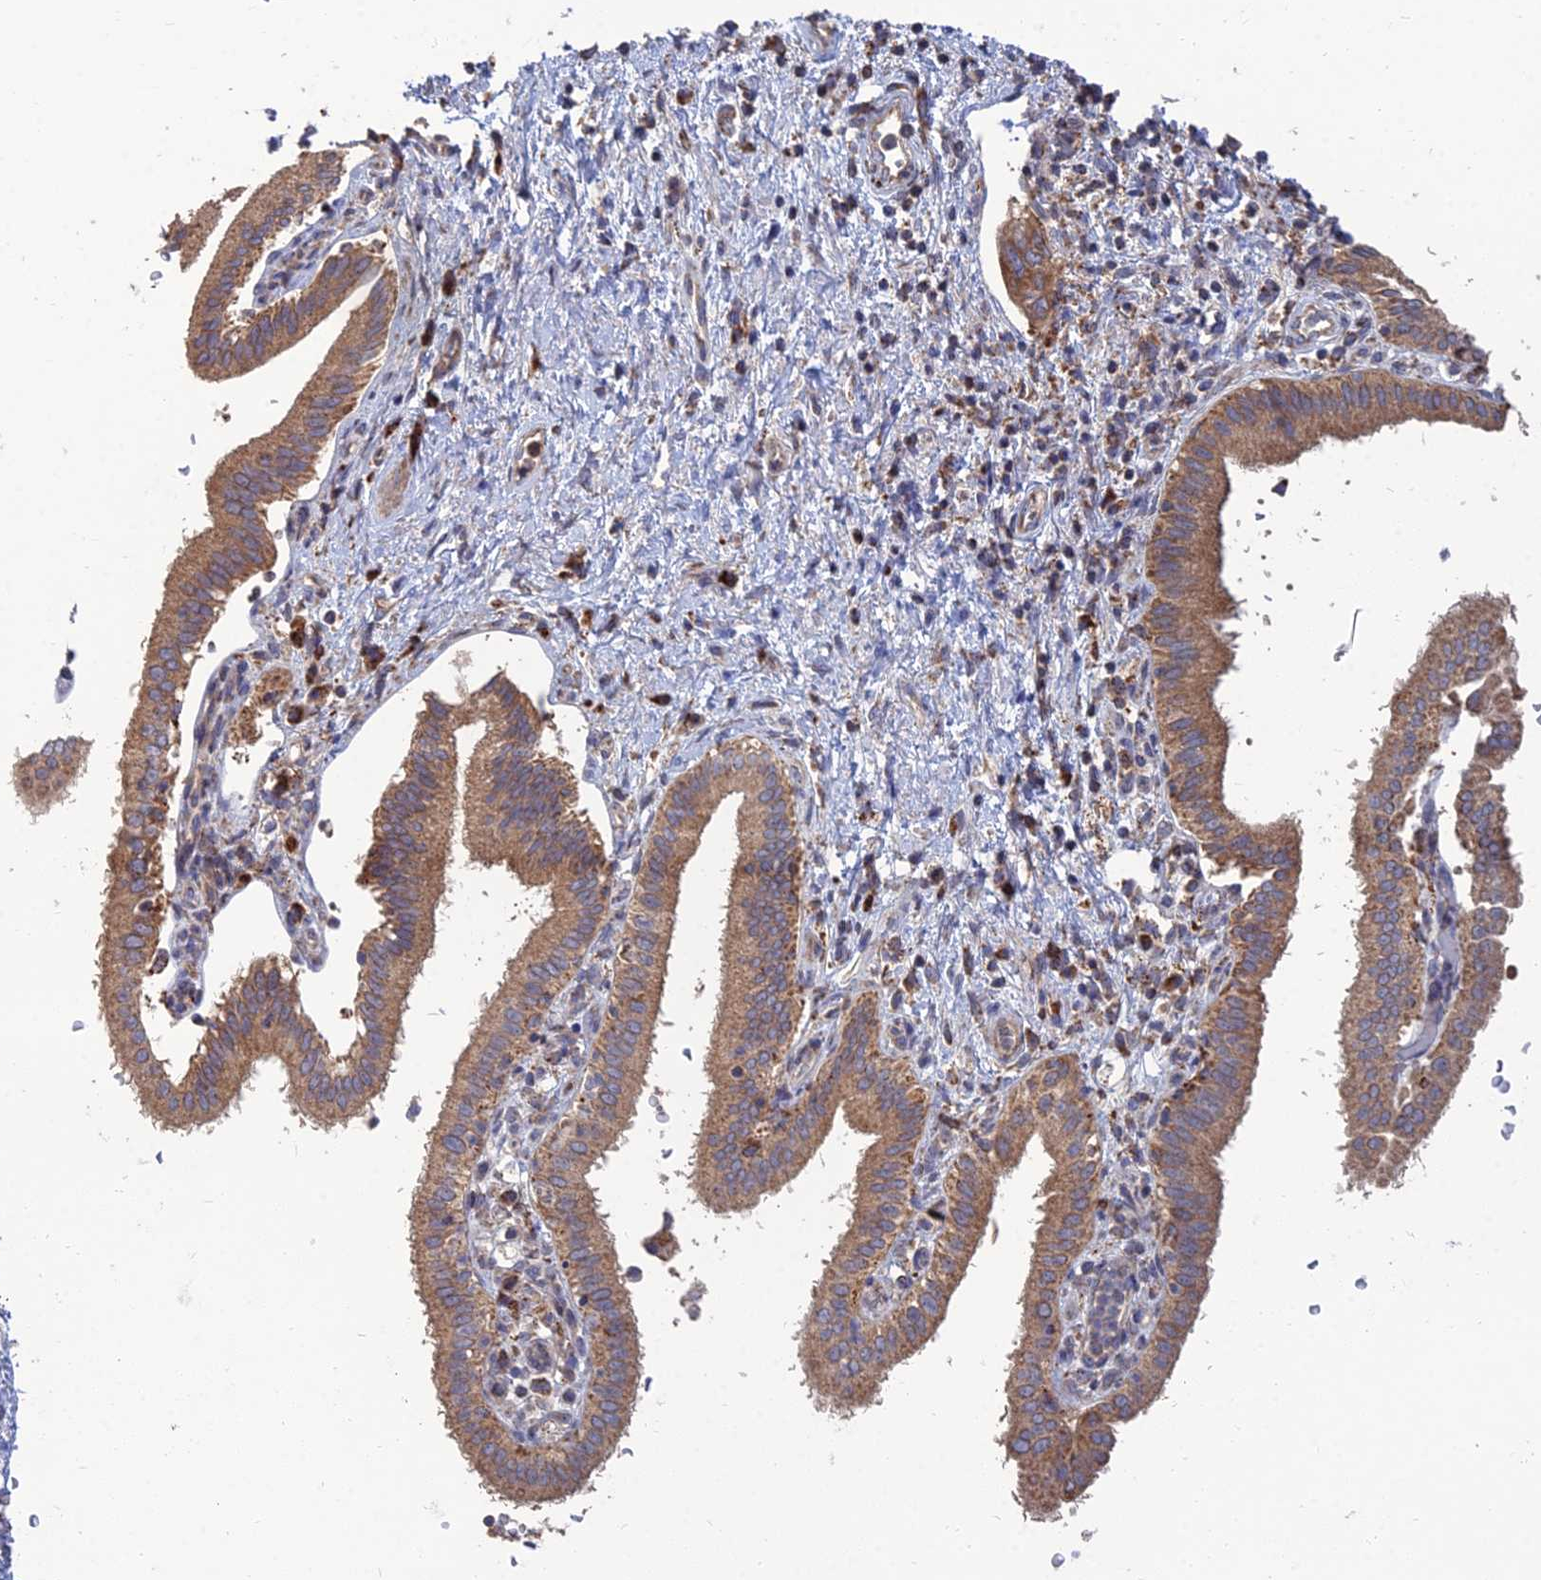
{"staining": {"intensity": "moderate", "quantity": ">75%", "location": "cytoplasmic/membranous"}, "tissue": "pancreatic cancer", "cell_type": "Tumor cells", "image_type": "cancer", "snomed": [{"axis": "morphology", "description": "Adenocarcinoma, NOS"}, {"axis": "topography", "description": "Pancreas"}], "caption": "IHC histopathology image of neoplastic tissue: human pancreatic cancer stained using immunohistochemistry (IHC) shows medium levels of moderate protein expression localized specifically in the cytoplasmic/membranous of tumor cells, appearing as a cytoplasmic/membranous brown color.", "gene": "RIC8B", "patient": {"sex": "female", "age": 73}}